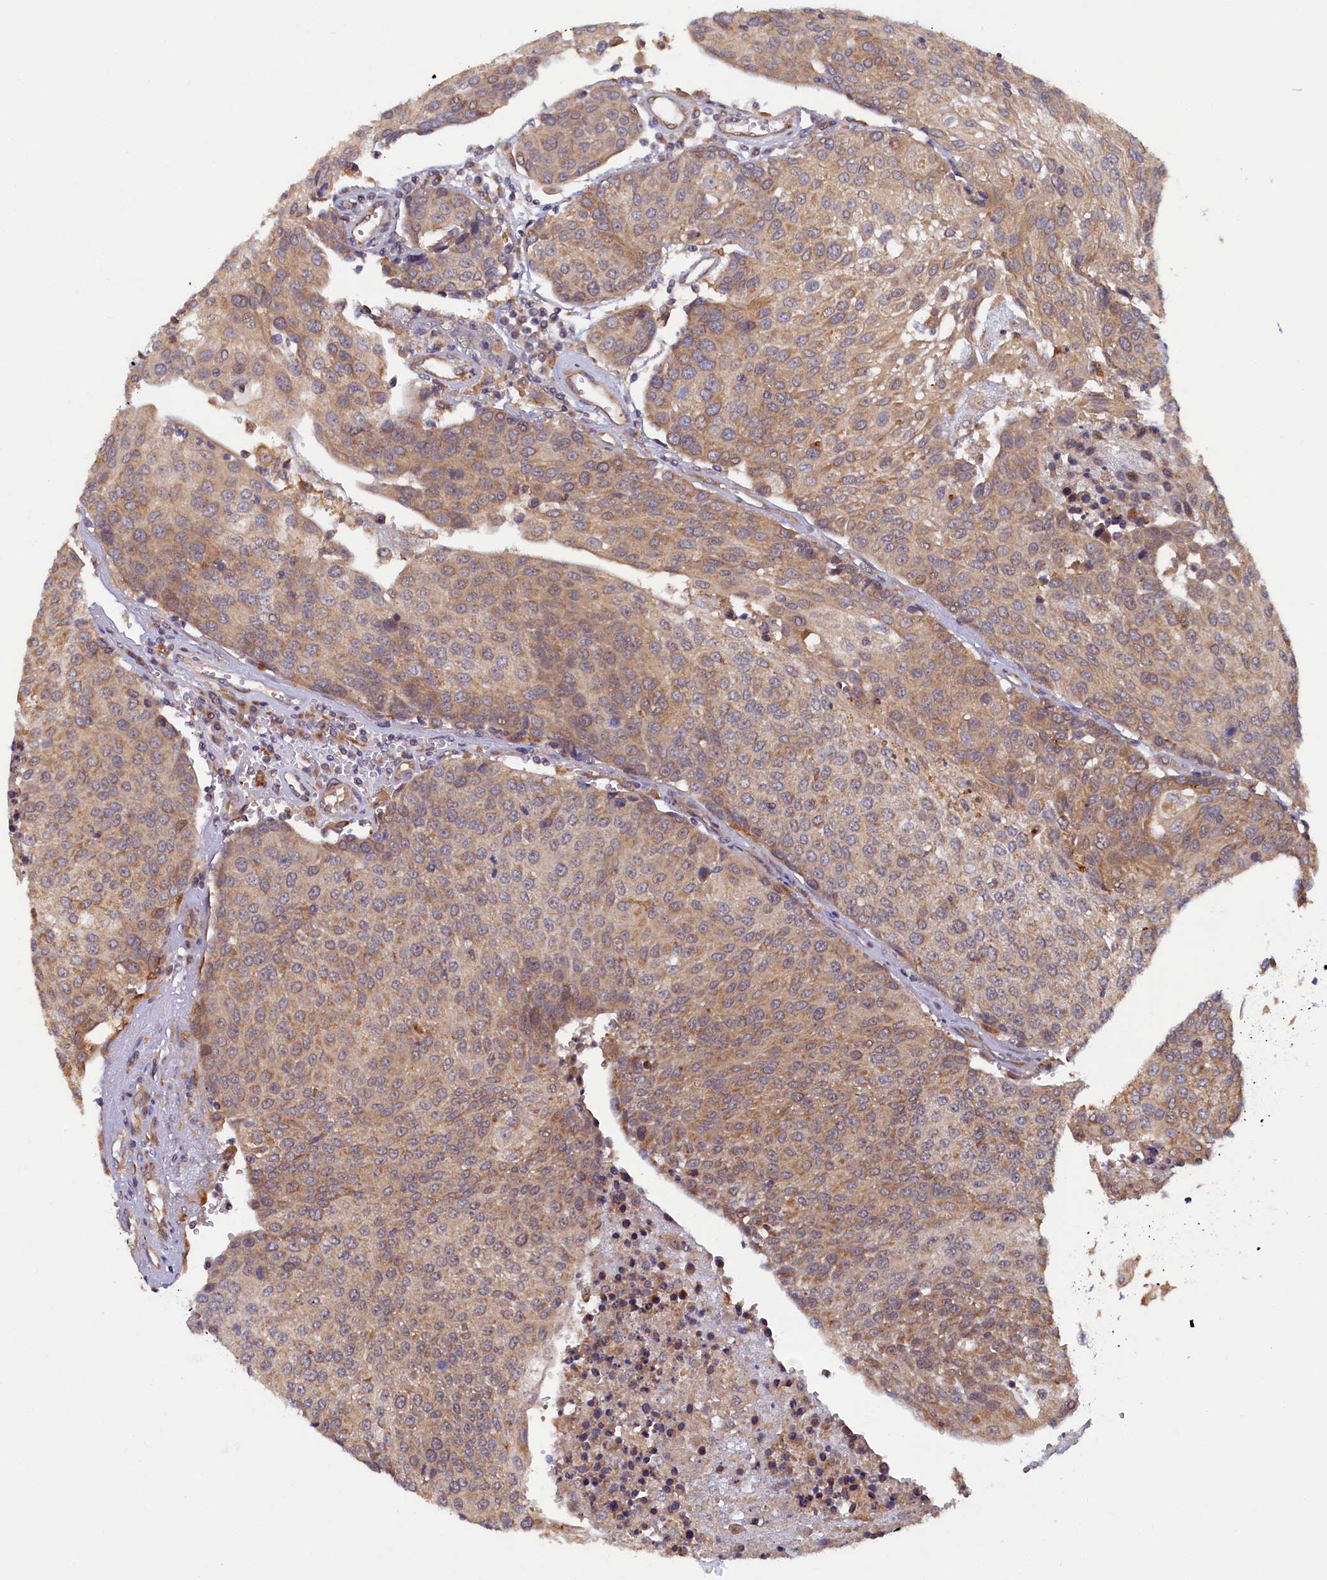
{"staining": {"intensity": "moderate", "quantity": "25%-75%", "location": "cytoplasmic/membranous"}, "tissue": "urothelial cancer", "cell_type": "Tumor cells", "image_type": "cancer", "snomed": [{"axis": "morphology", "description": "Urothelial carcinoma, High grade"}, {"axis": "topography", "description": "Urinary bladder"}], "caption": "Brown immunohistochemical staining in human high-grade urothelial carcinoma exhibits moderate cytoplasmic/membranous positivity in approximately 25%-75% of tumor cells.", "gene": "STX12", "patient": {"sex": "female", "age": 85}}